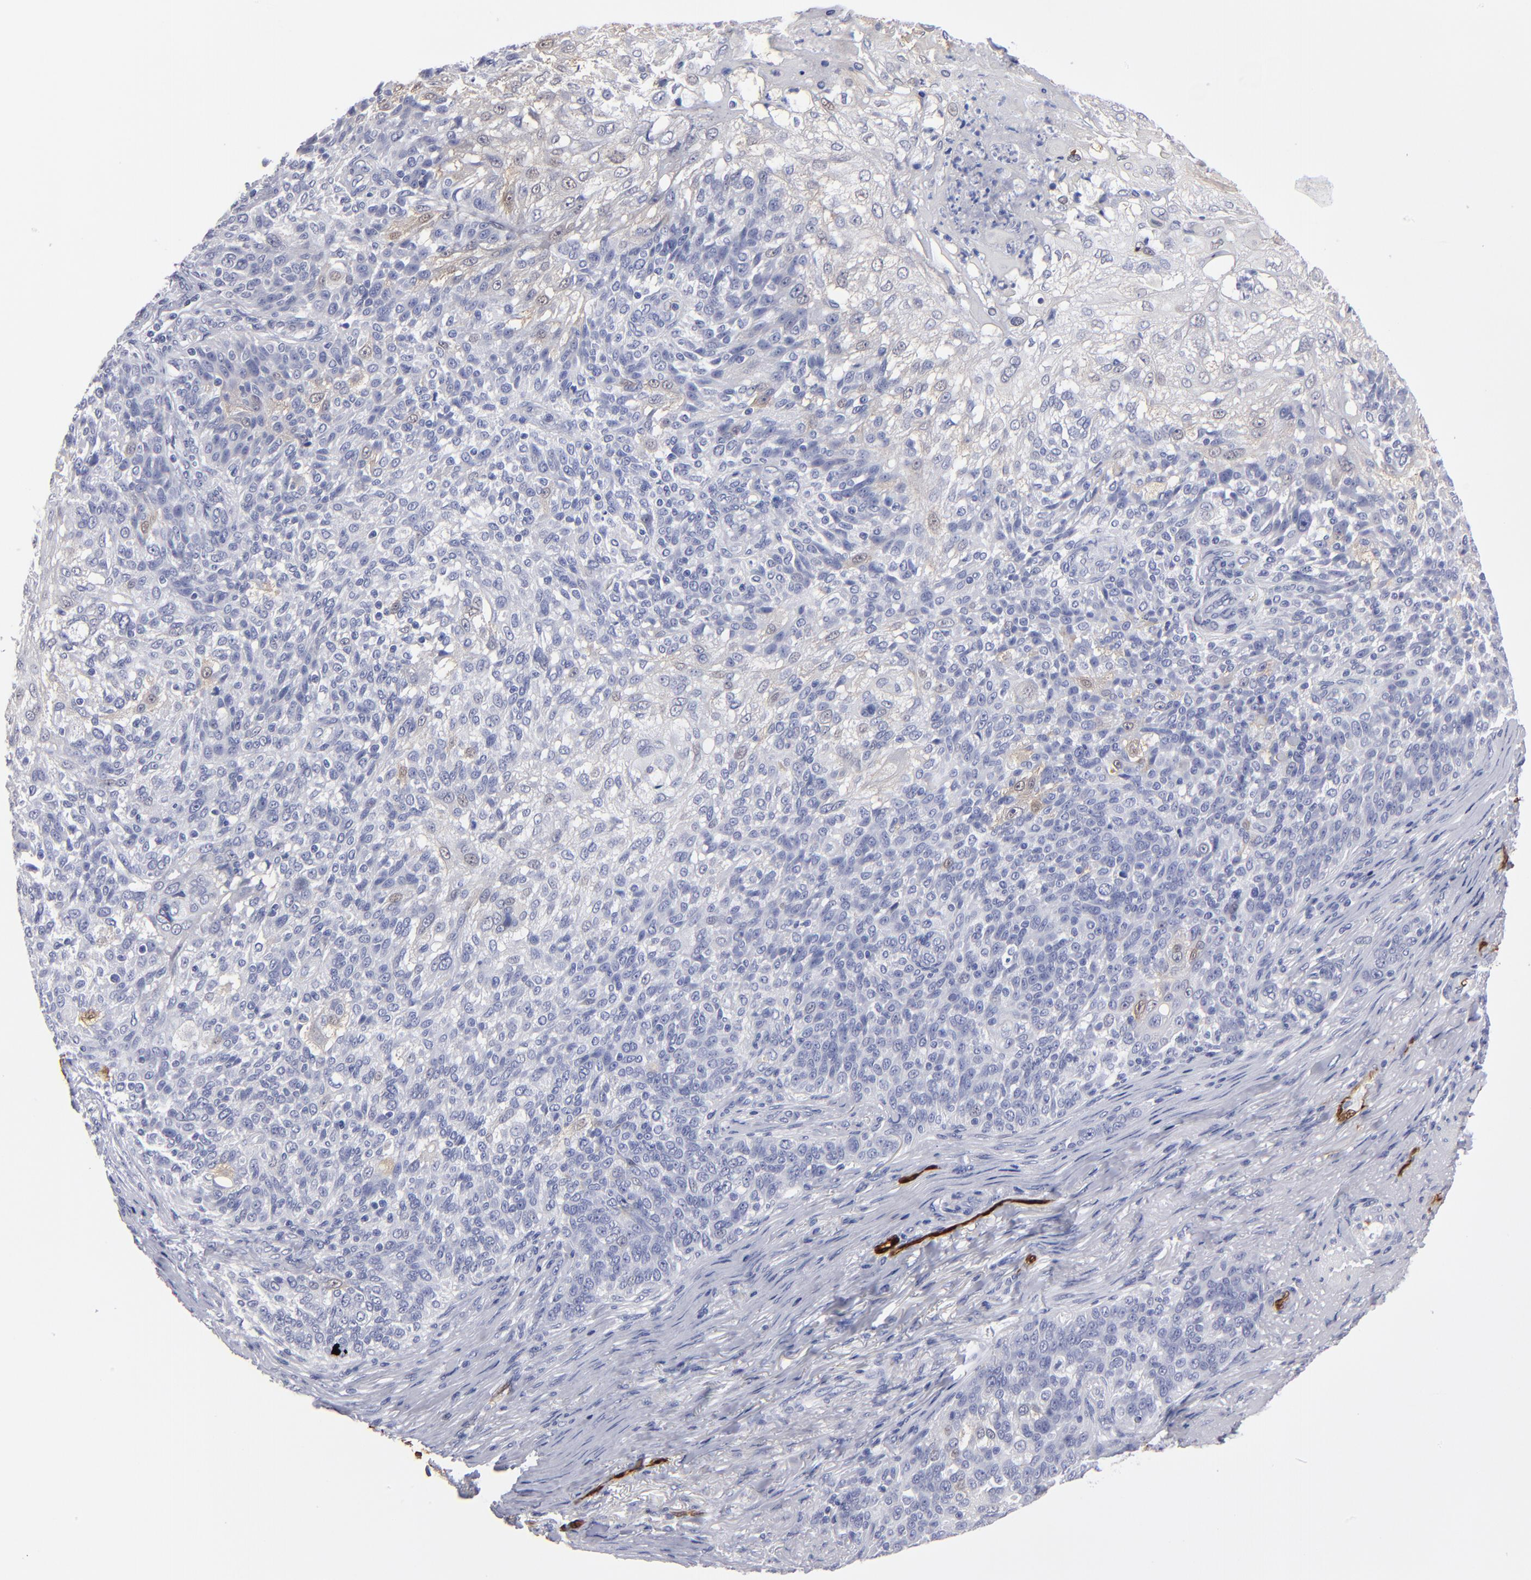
{"staining": {"intensity": "weak", "quantity": "<25%", "location": "cytoplasmic/membranous"}, "tissue": "skin cancer", "cell_type": "Tumor cells", "image_type": "cancer", "snomed": [{"axis": "morphology", "description": "Normal tissue, NOS"}, {"axis": "morphology", "description": "Squamous cell carcinoma, NOS"}, {"axis": "topography", "description": "Skin"}], "caption": "Immunohistochemical staining of squamous cell carcinoma (skin) displays no significant staining in tumor cells. (DAB (3,3'-diaminobenzidine) immunohistochemistry (IHC) with hematoxylin counter stain).", "gene": "FABP4", "patient": {"sex": "female", "age": 83}}